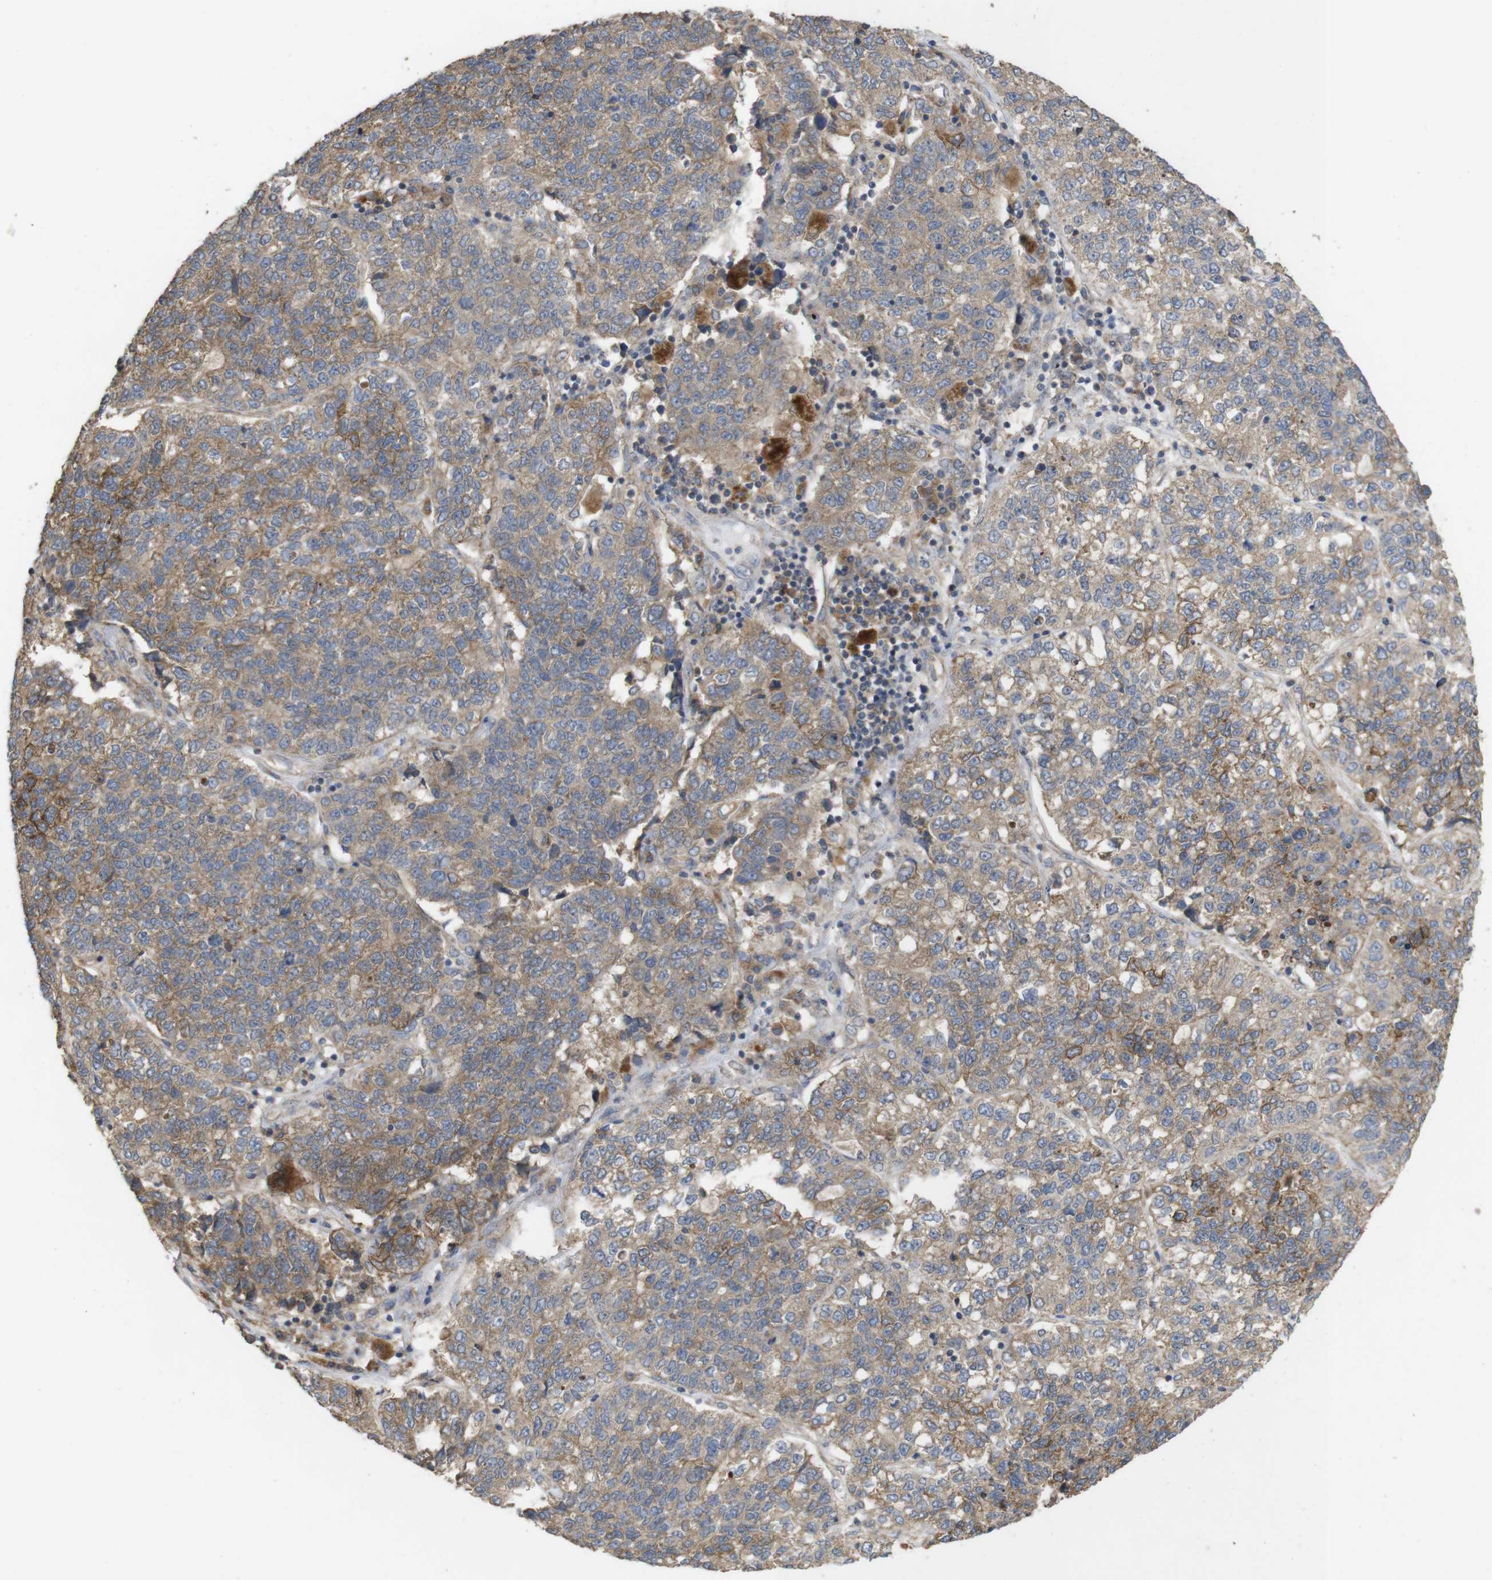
{"staining": {"intensity": "moderate", "quantity": "25%-75%", "location": "cytoplasmic/membranous"}, "tissue": "lung cancer", "cell_type": "Tumor cells", "image_type": "cancer", "snomed": [{"axis": "morphology", "description": "Adenocarcinoma, NOS"}, {"axis": "topography", "description": "Lung"}], "caption": "High-magnification brightfield microscopy of adenocarcinoma (lung) stained with DAB (brown) and counterstained with hematoxylin (blue). tumor cells exhibit moderate cytoplasmic/membranous positivity is present in approximately25%-75% of cells.", "gene": "KCNS3", "patient": {"sex": "male", "age": 49}}